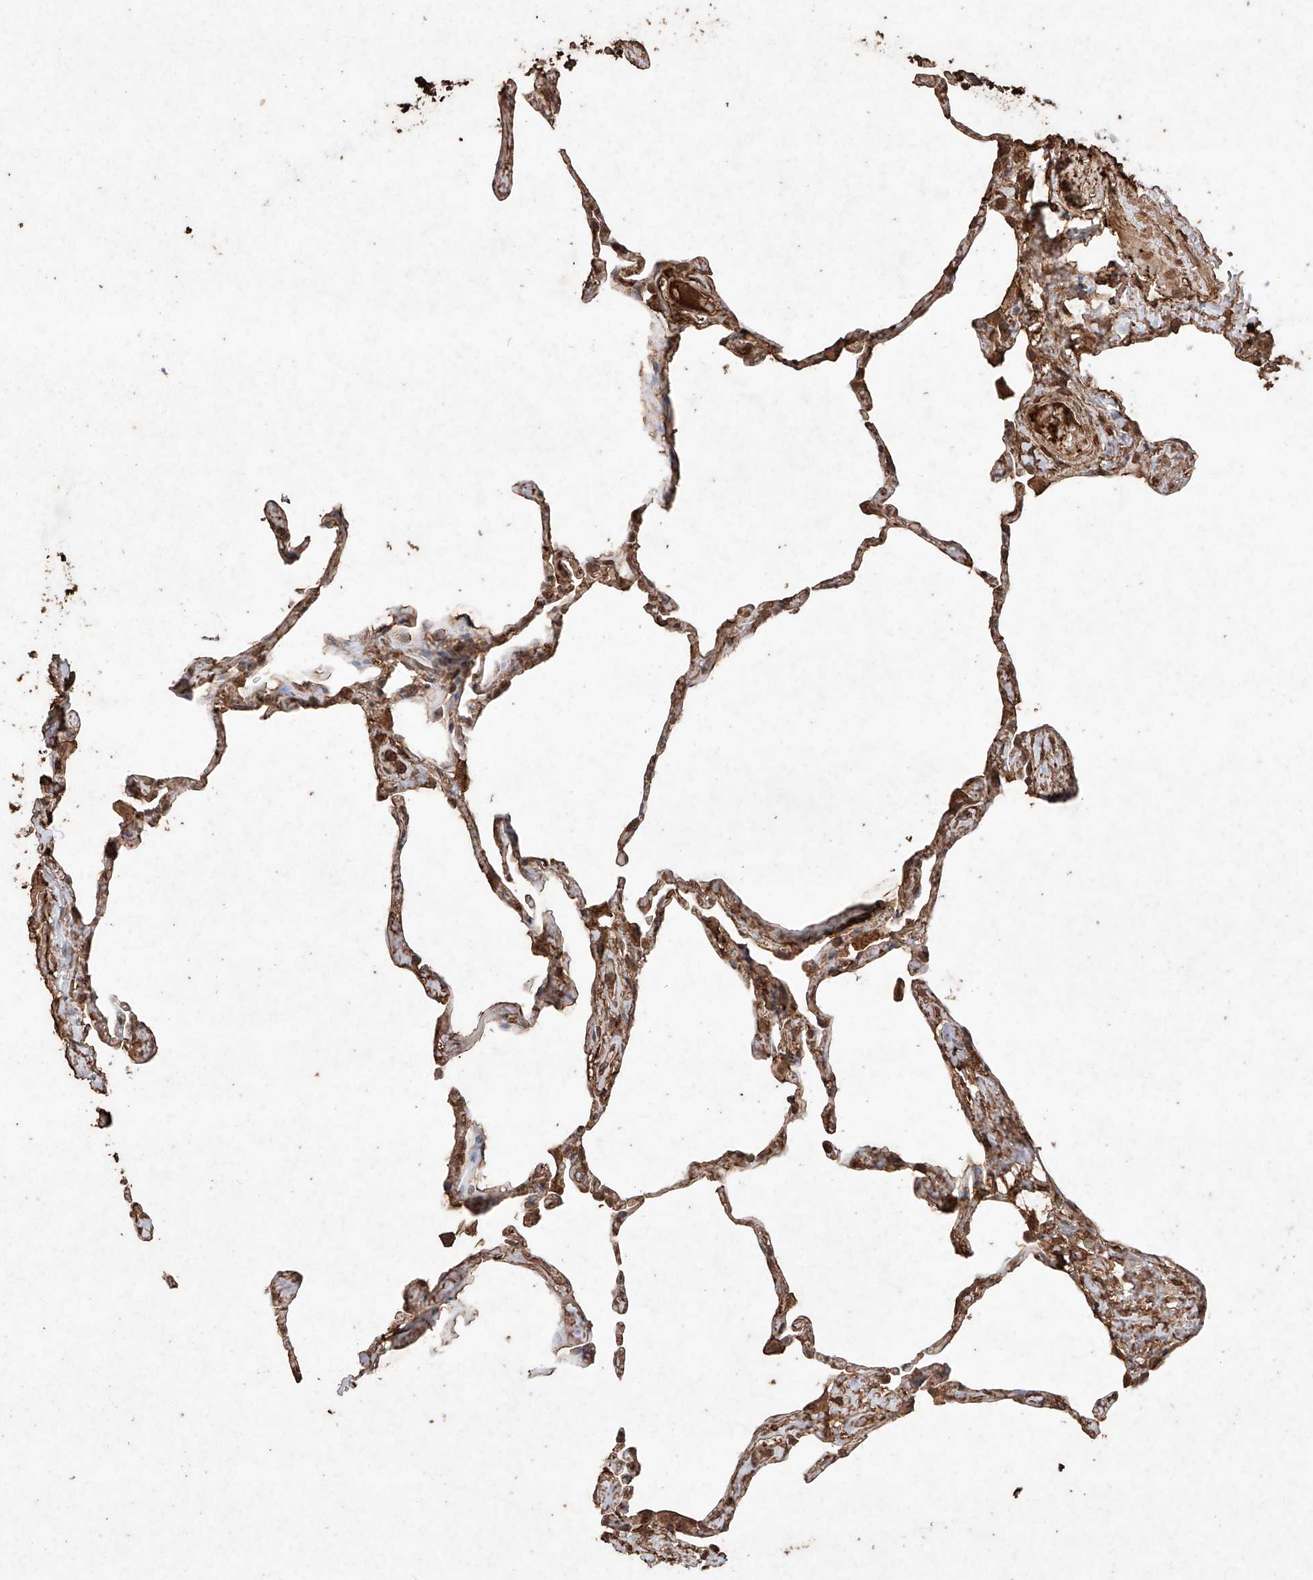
{"staining": {"intensity": "moderate", "quantity": ">75%", "location": "cytoplasmic/membranous"}, "tissue": "lung", "cell_type": "Alveolar cells", "image_type": "normal", "snomed": [{"axis": "morphology", "description": "Normal tissue, NOS"}, {"axis": "topography", "description": "Lung"}], "caption": "A medium amount of moderate cytoplasmic/membranous staining is seen in approximately >75% of alveolar cells in normal lung.", "gene": "M6PR", "patient": {"sex": "male", "age": 65}}